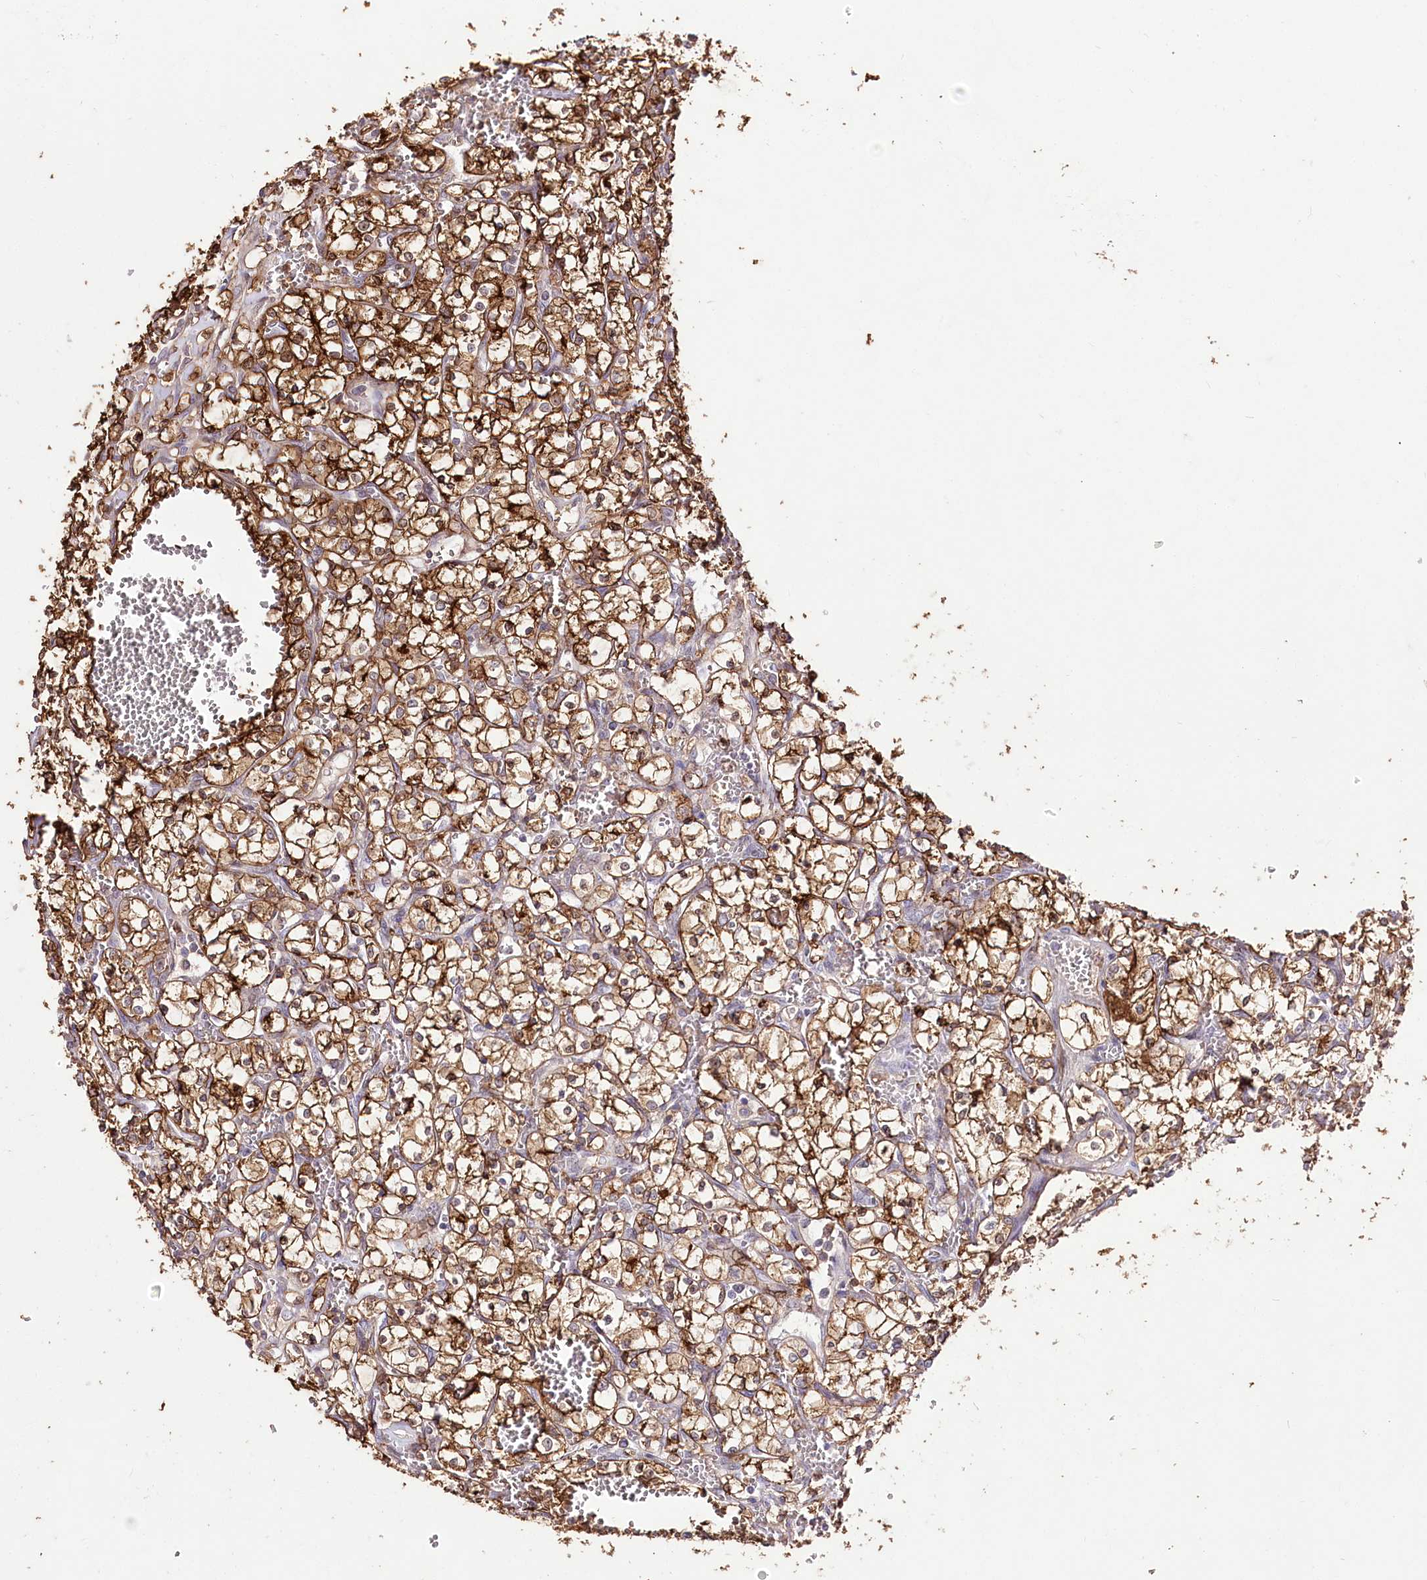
{"staining": {"intensity": "strong", "quantity": ">75%", "location": "cytoplasmic/membranous"}, "tissue": "renal cancer", "cell_type": "Tumor cells", "image_type": "cancer", "snomed": [{"axis": "morphology", "description": "Adenocarcinoma, NOS"}, {"axis": "topography", "description": "Kidney"}], "caption": "Renal cancer was stained to show a protein in brown. There is high levels of strong cytoplasmic/membranous expression in approximately >75% of tumor cells.", "gene": "UGP2", "patient": {"sex": "female", "age": 69}}